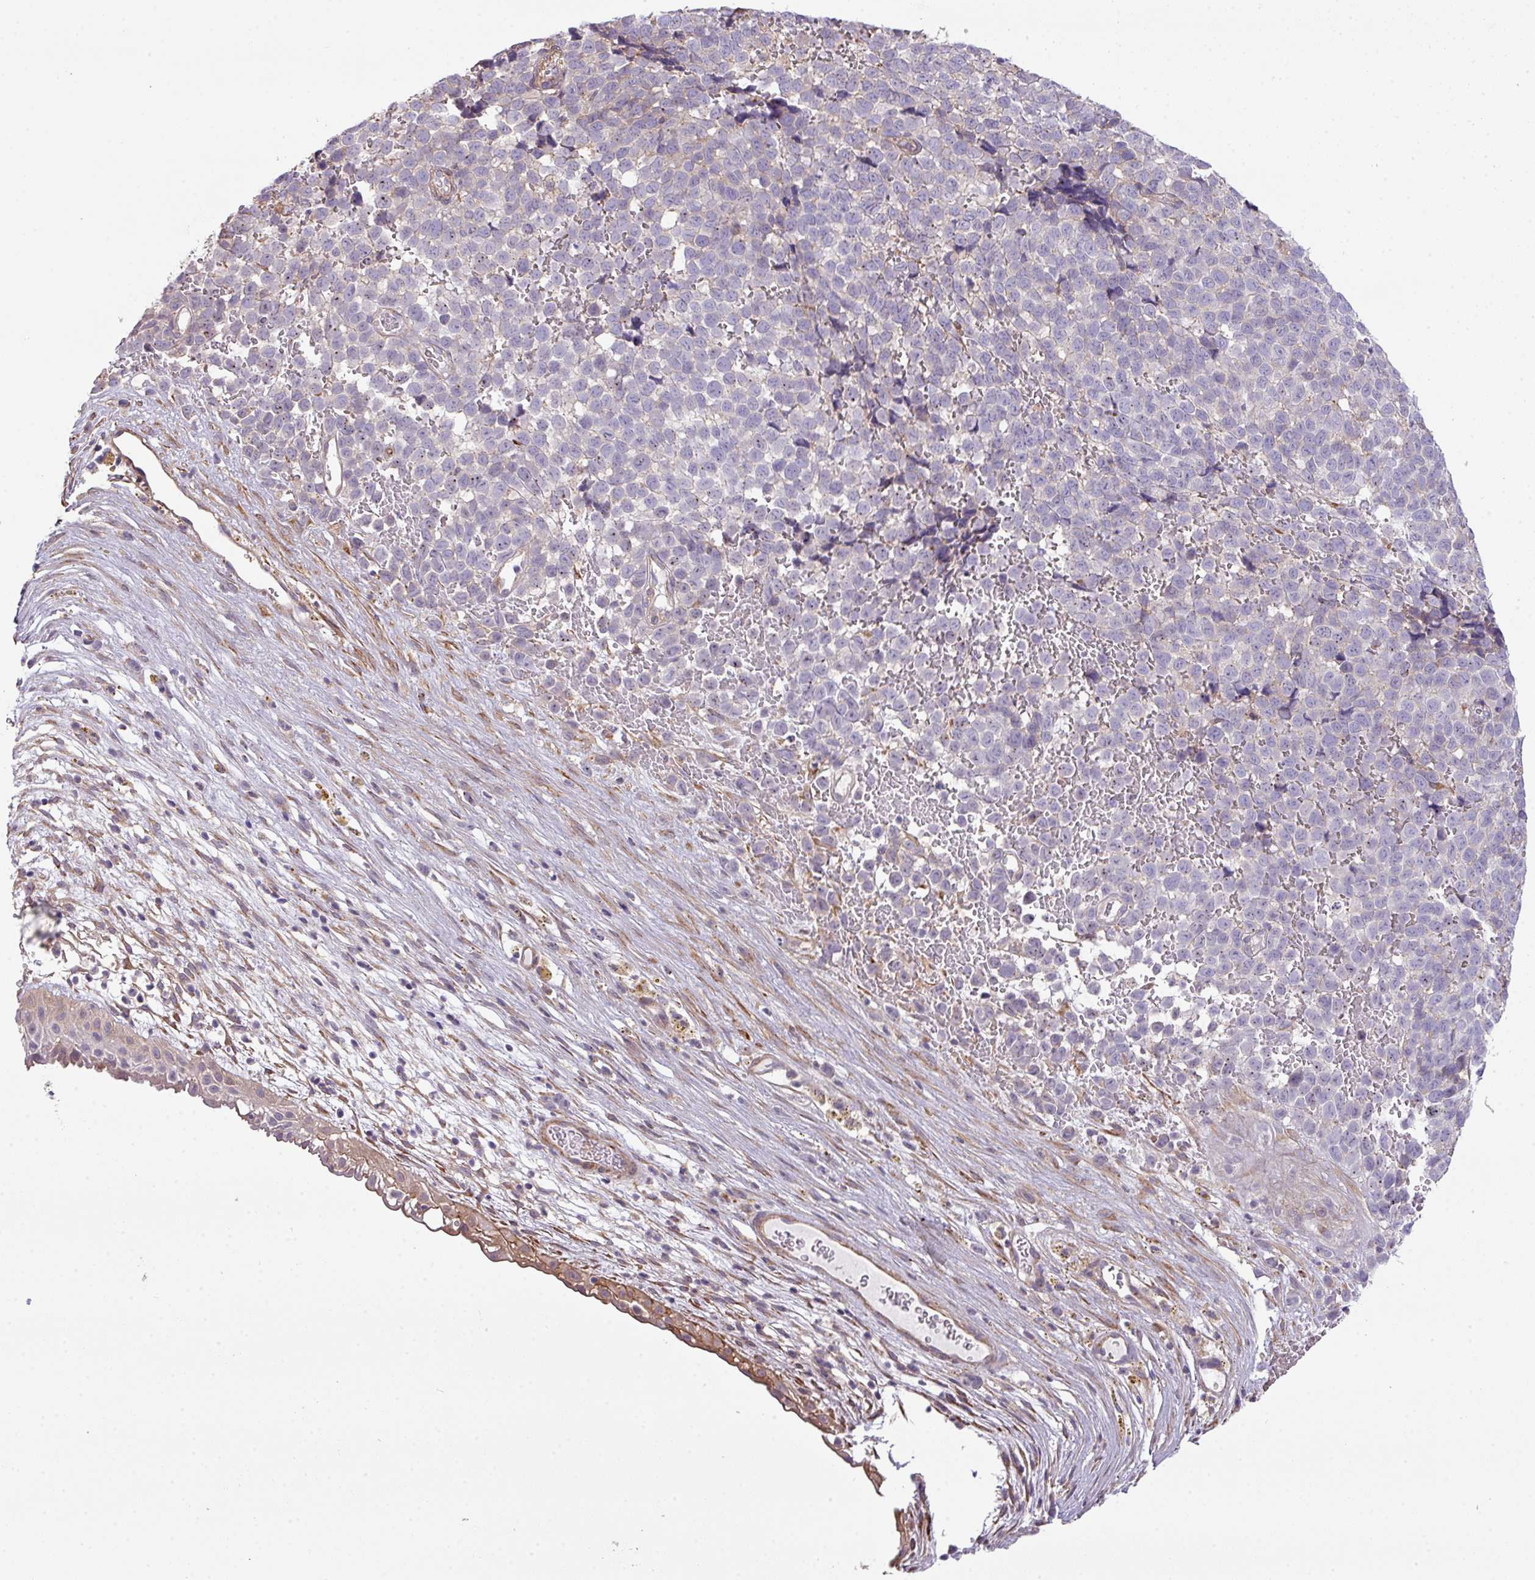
{"staining": {"intensity": "negative", "quantity": "none", "location": "none"}, "tissue": "melanoma", "cell_type": "Tumor cells", "image_type": "cancer", "snomed": [{"axis": "morphology", "description": "Malignant melanoma, NOS"}, {"axis": "topography", "description": "Nose, NOS"}], "caption": "Immunohistochemistry (IHC) of human melanoma shows no expression in tumor cells.", "gene": "LRRC41", "patient": {"sex": "female", "age": 48}}